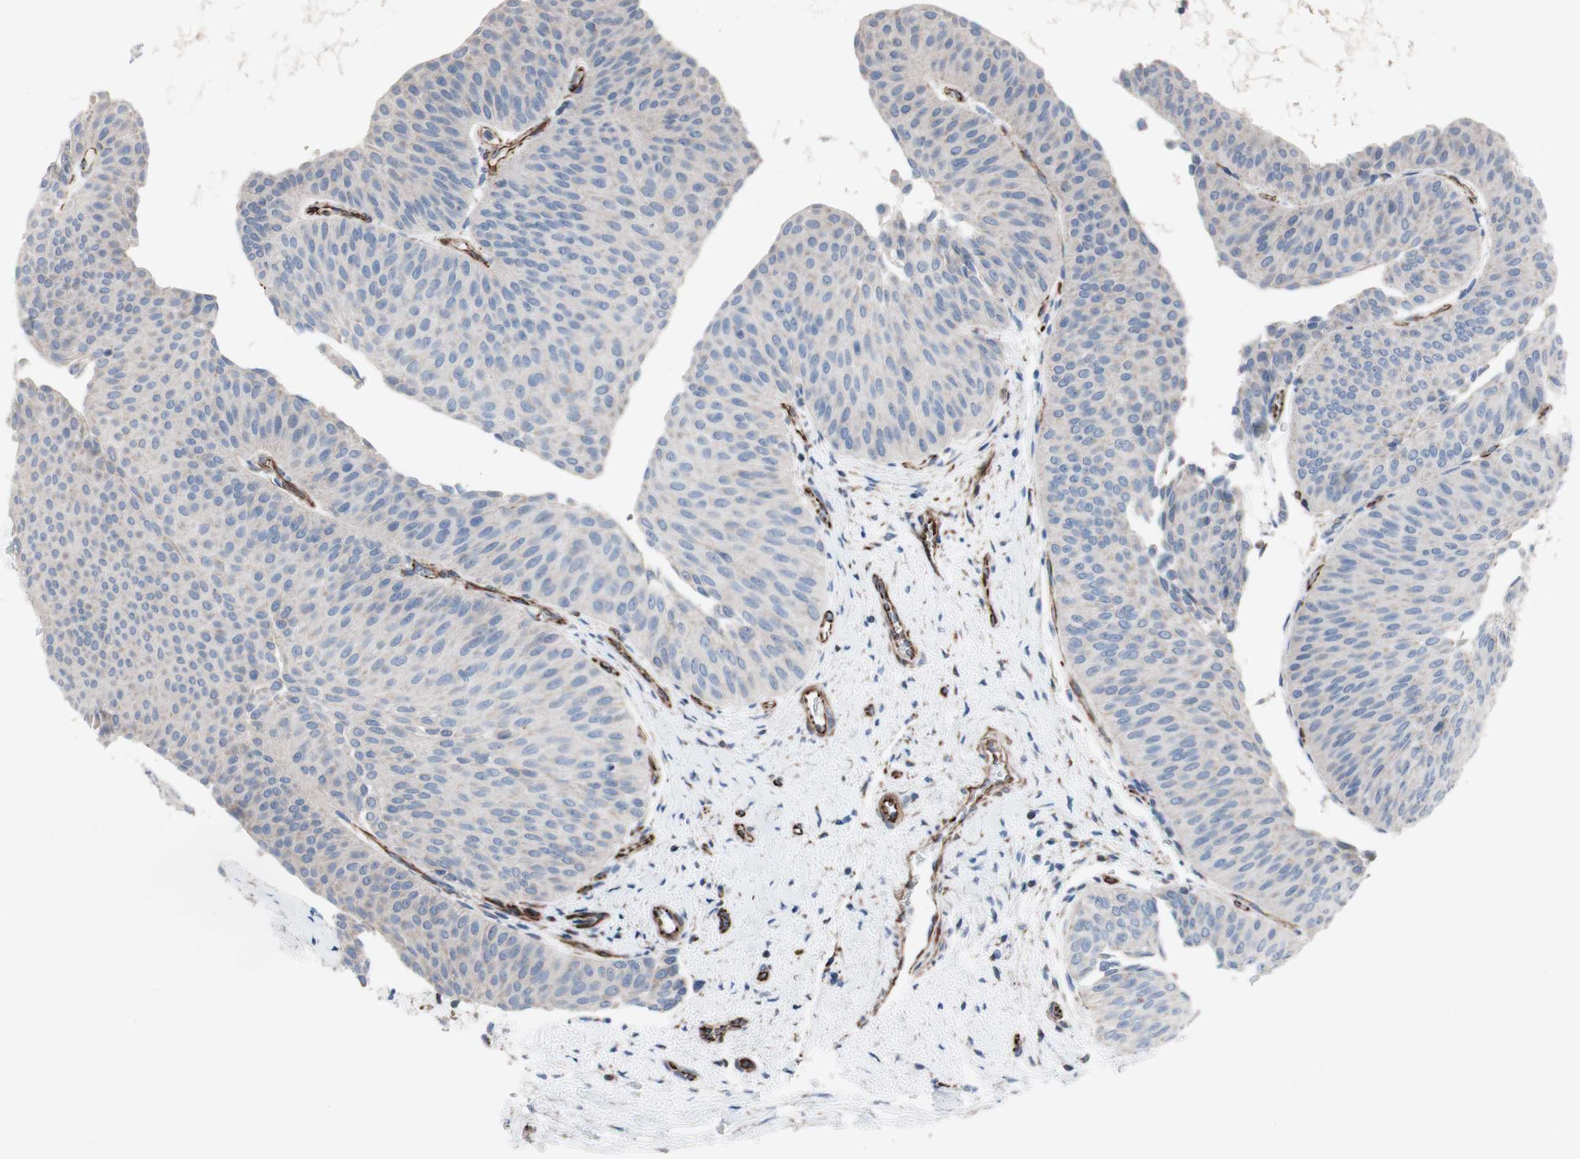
{"staining": {"intensity": "weak", "quantity": "<25%", "location": "cytoplasmic/membranous"}, "tissue": "urothelial cancer", "cell_type": "Tumor cells", "image_type": "cancer", "snomed": [{"axis": "morphology", "description": "Urothelial carcinoma, Low grade"}, {"axis": "topography", "description": "Urinary bladder"}], "caption": "Immunohistochemical staining of urothelial cancer reveals no significant staining in tumor cells. Brightfield microscopy of IHC stained with DAB (brown) and hematoxylin (blue), captured at high magnification.", "gene": "AGPAT5", "patient": {"sex": "female", "age": 60}}